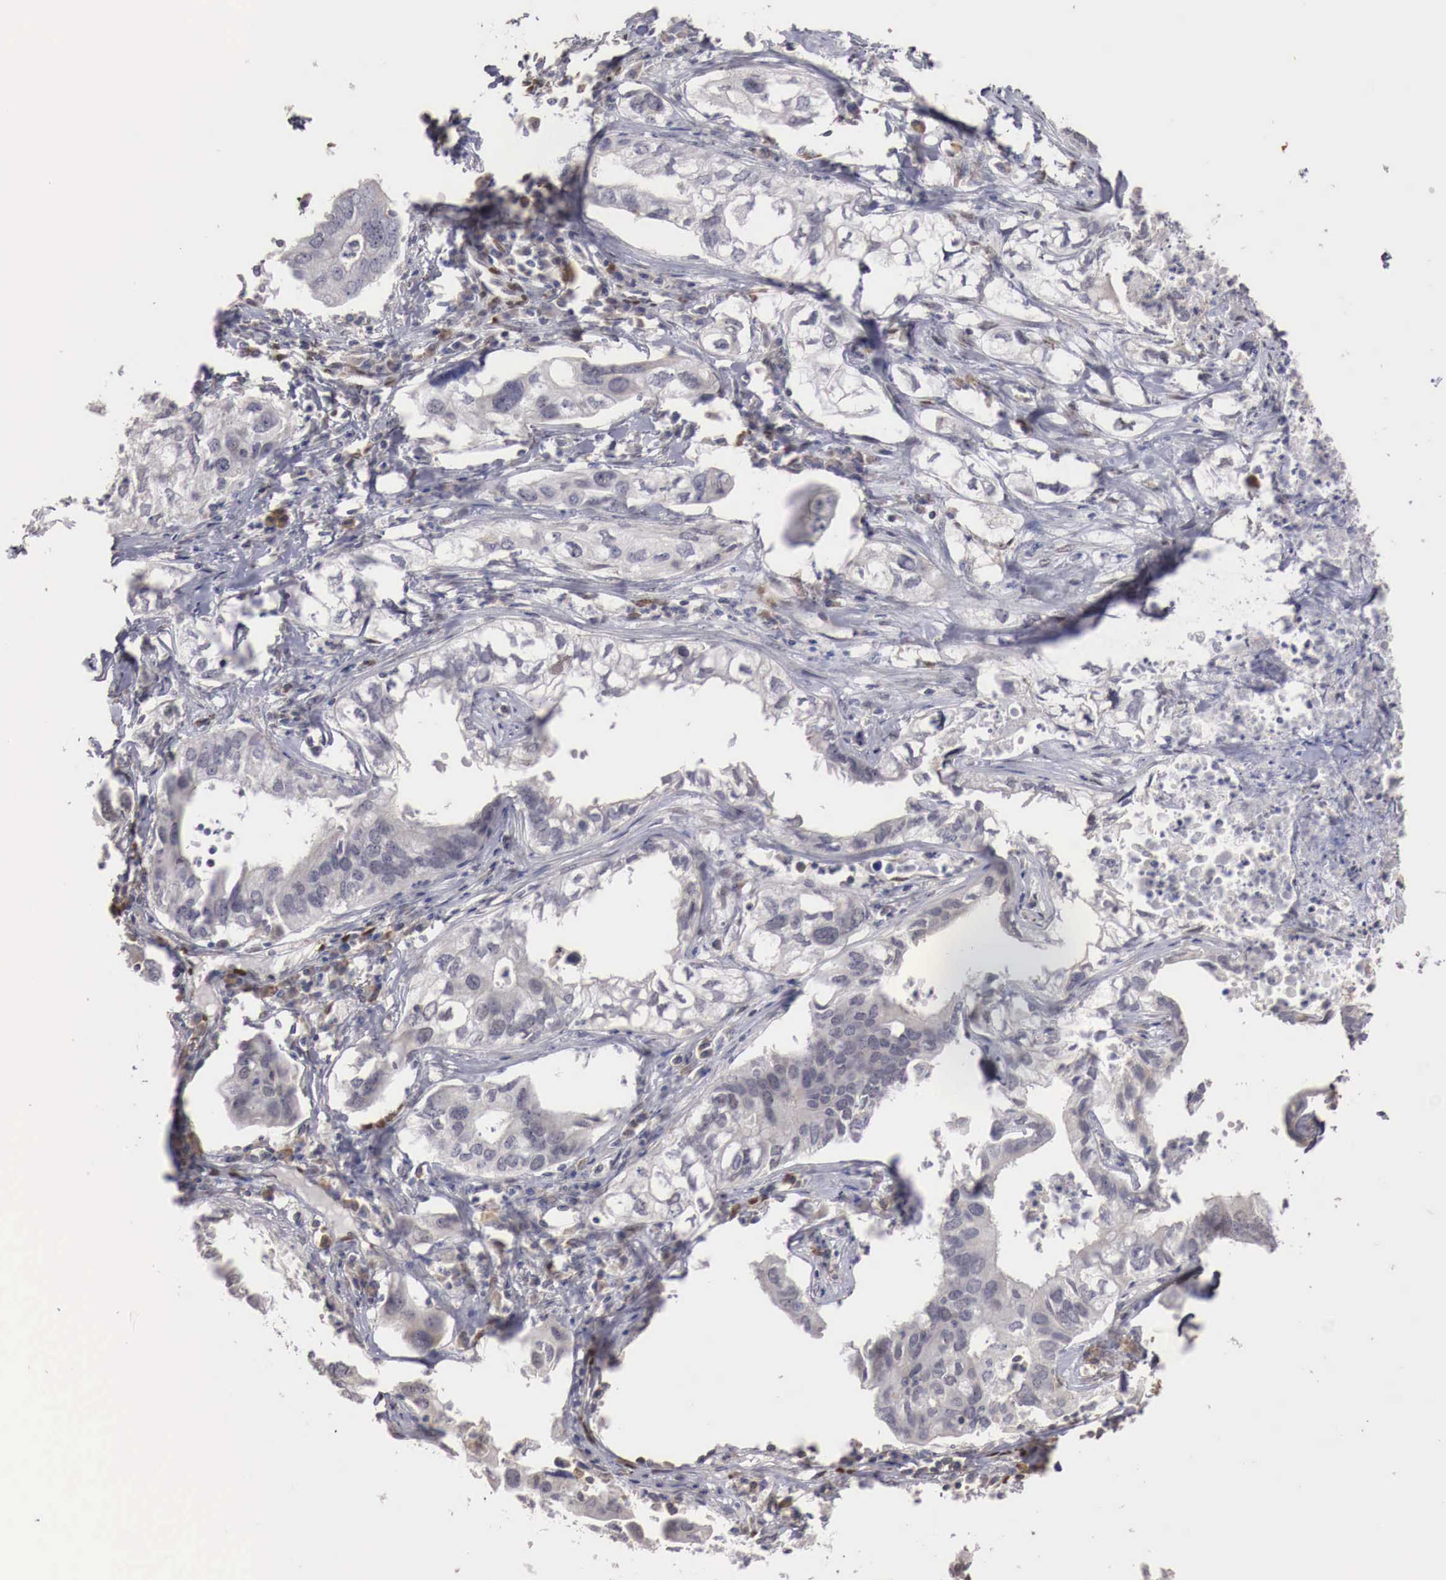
{"staining": {"intensity": "weak", "quantity": "<25%", "location": "cytoplasmic/membranous,nuclear"}, "tissue": "lung cancer", "cell_type": "Tumor cells", "image_type": "cancer", "snomed": [{"axis": "morphology", "description": "Adenocarcinoma, NOS"}, {"axis": "topography", "description": "Lung"}], "caption": "IHC image of human lung cancer stained for a protein (brown), which displays no expression in tumor cells. Brightfield microscopy of immunohistochemistry (IHC) stained with DAB (3,3'-diaminobenzidine) (brown) and hematoxylin (blue), captured at high magnification.", "gene": "KHDRBS2", "patient": {"sex": "male", "age": 48}}